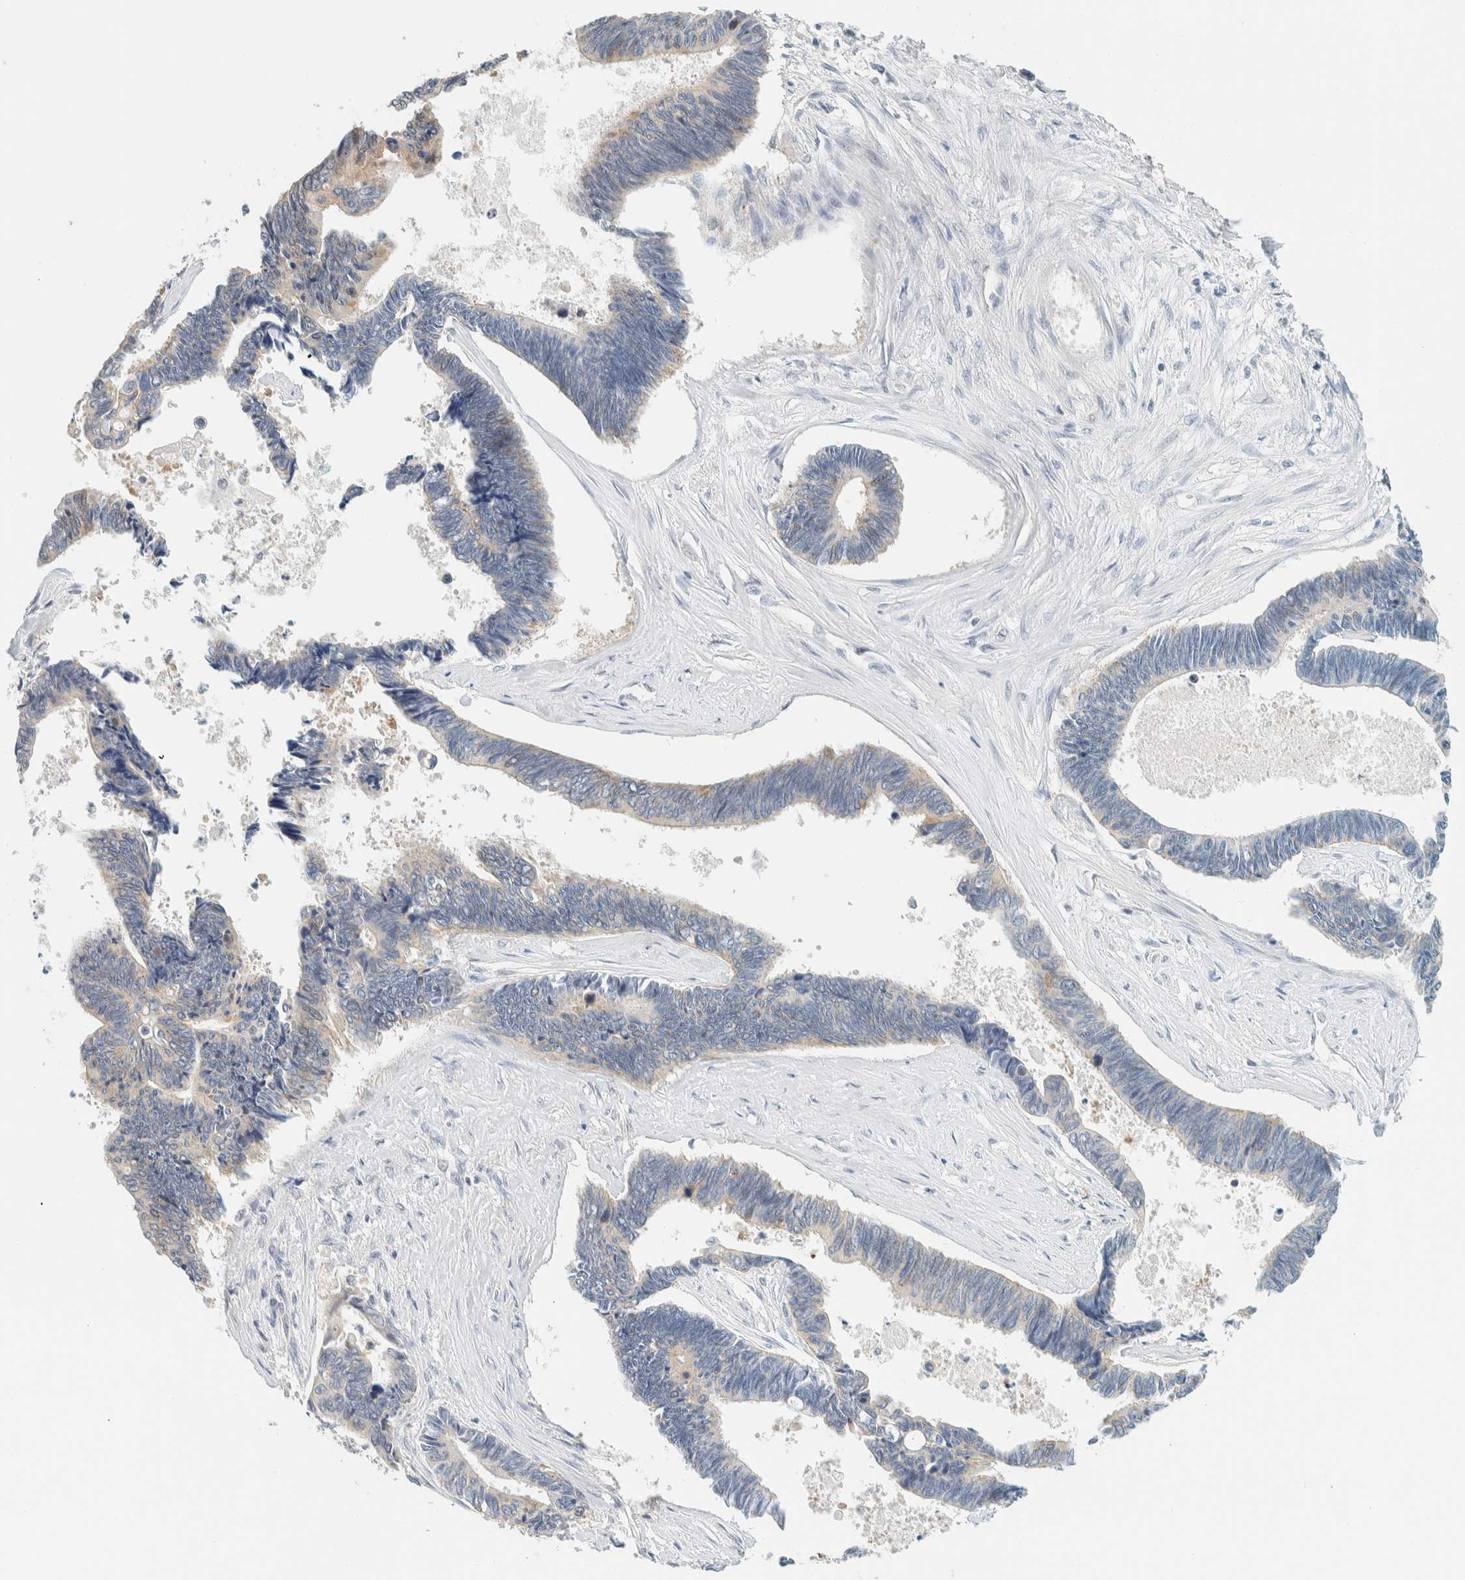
{"staining": {"intensity": "negative", "quantity": "none", "location": "none"}, "tissue": "pancreatic cancer", "cell_type": "Tumor cells", "image_type": "cancer", "snomed": [{"axis": "morphology", "description": "Adenocarcinoma, NOS"}, {"axis": "topography", "description": "Pancreas"}], "caption": "High power microscopy histopathology image of an IHC image of pancreatic adenocarcinoma, revealing no significant staining in tumor cells. (DAB (3,3'-diaminobenzidine) immunohistochemistry visualized using brightfield microscopy, high magnification).", "gene": "NDE1", "patient": {"sex": "female", "age": 70}}